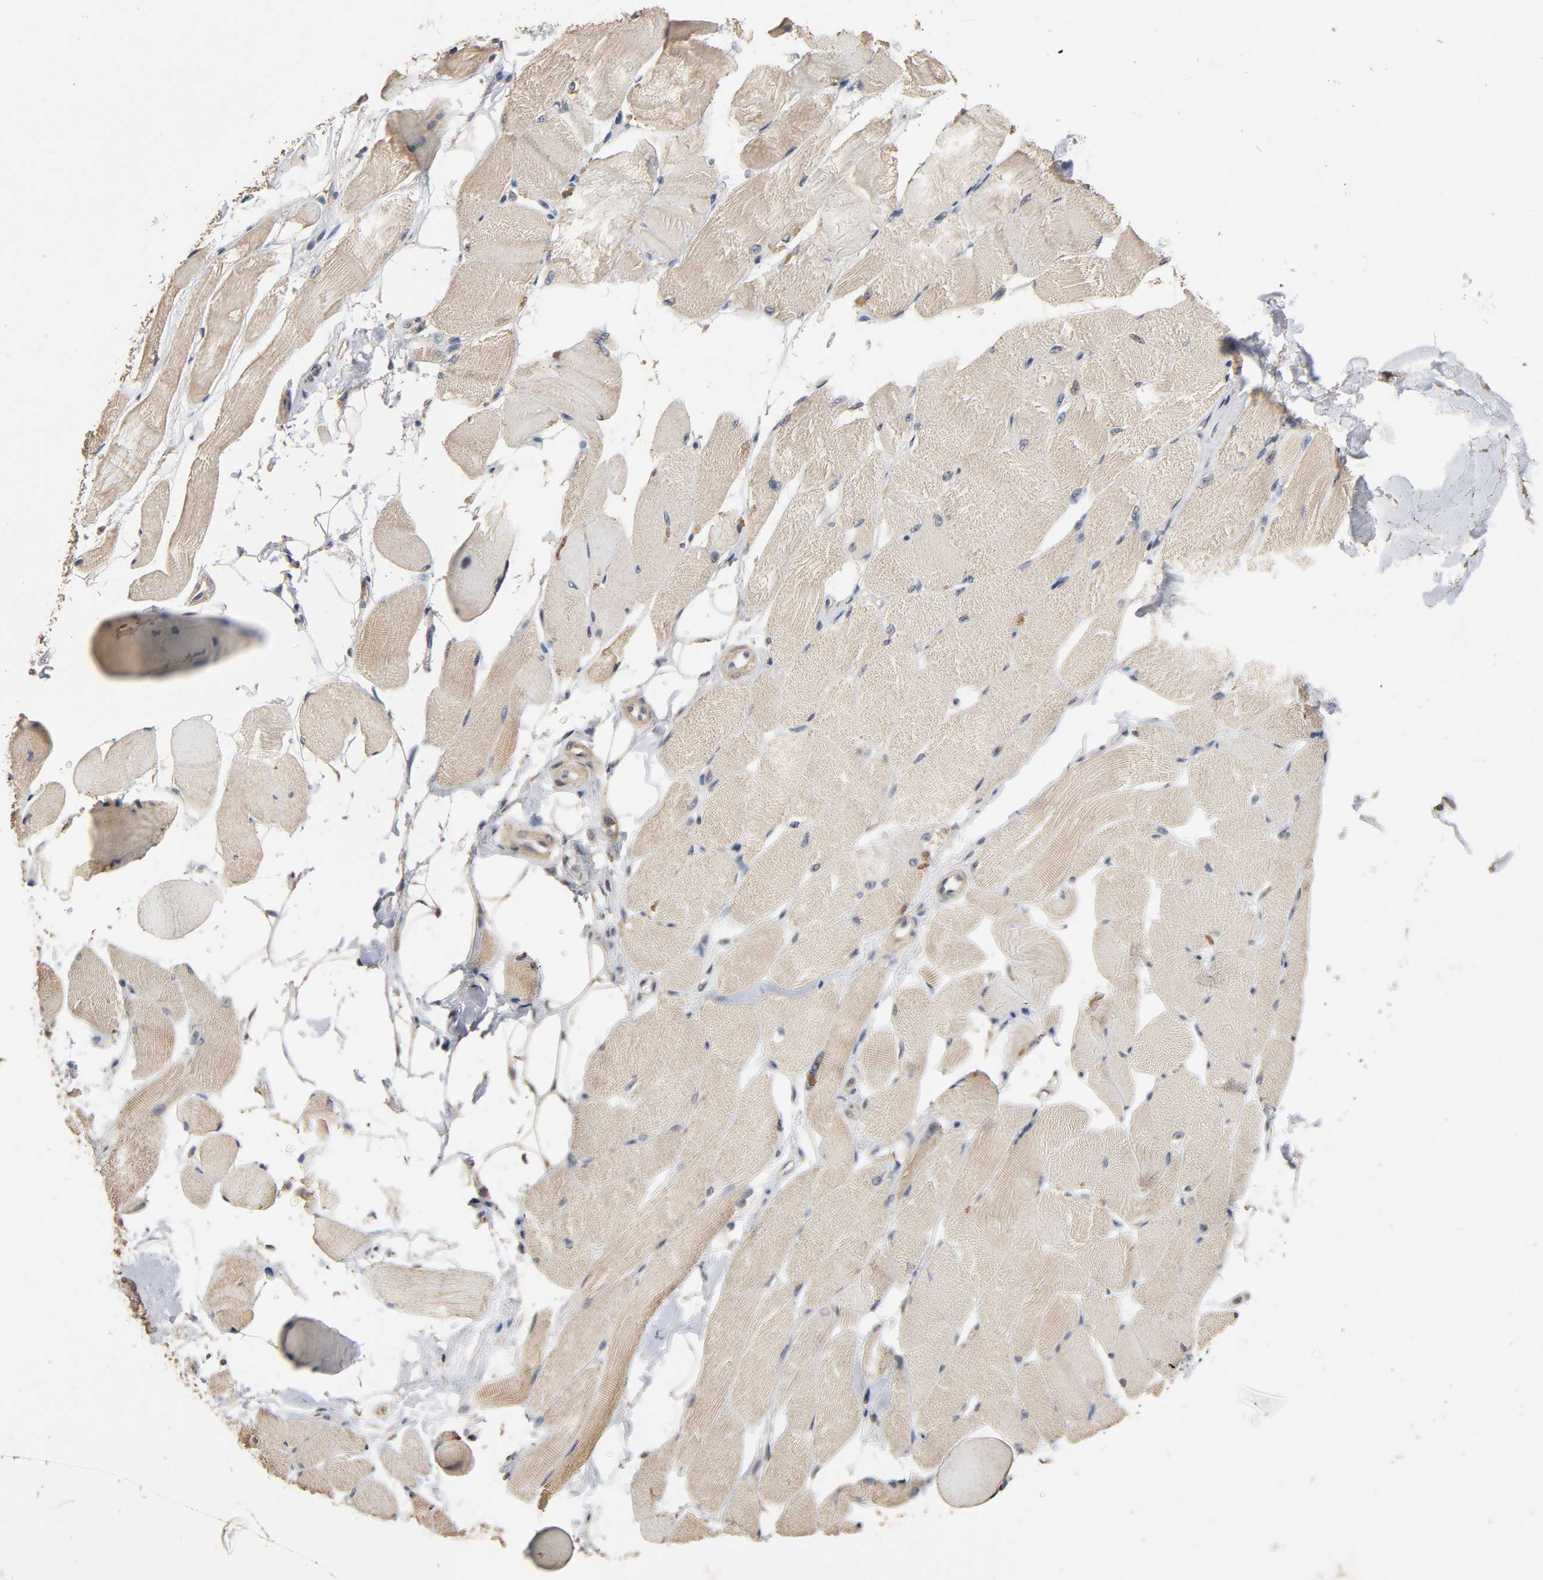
{"staining": {"intensity": "weak", "quantity": "25%-75%", "location": "cytoplasmic/membranous"}, "tissue": "skeletal muscle", "cell_type": "Myocytes", "image_type": "normal", "snomed": [{"axis": "morphology", "description": "Normal tissue, NOS"}, {"axis": "topography", "description": "Skeletal muscle"}, {"axis": "topography", "description": "Peripheral nerve tissue"}], "caption": "Immunohistochemical staining of benign human skeletal muscle displays low levels of weak cytoplasmic/membranous expression in approximately 25%-75% of myocytes. (brown staining indicates protein expression, while blue staining denotes nuclei).", "gene": "ARHGEF7", "patient": {"sex": "female", "age": 84}}